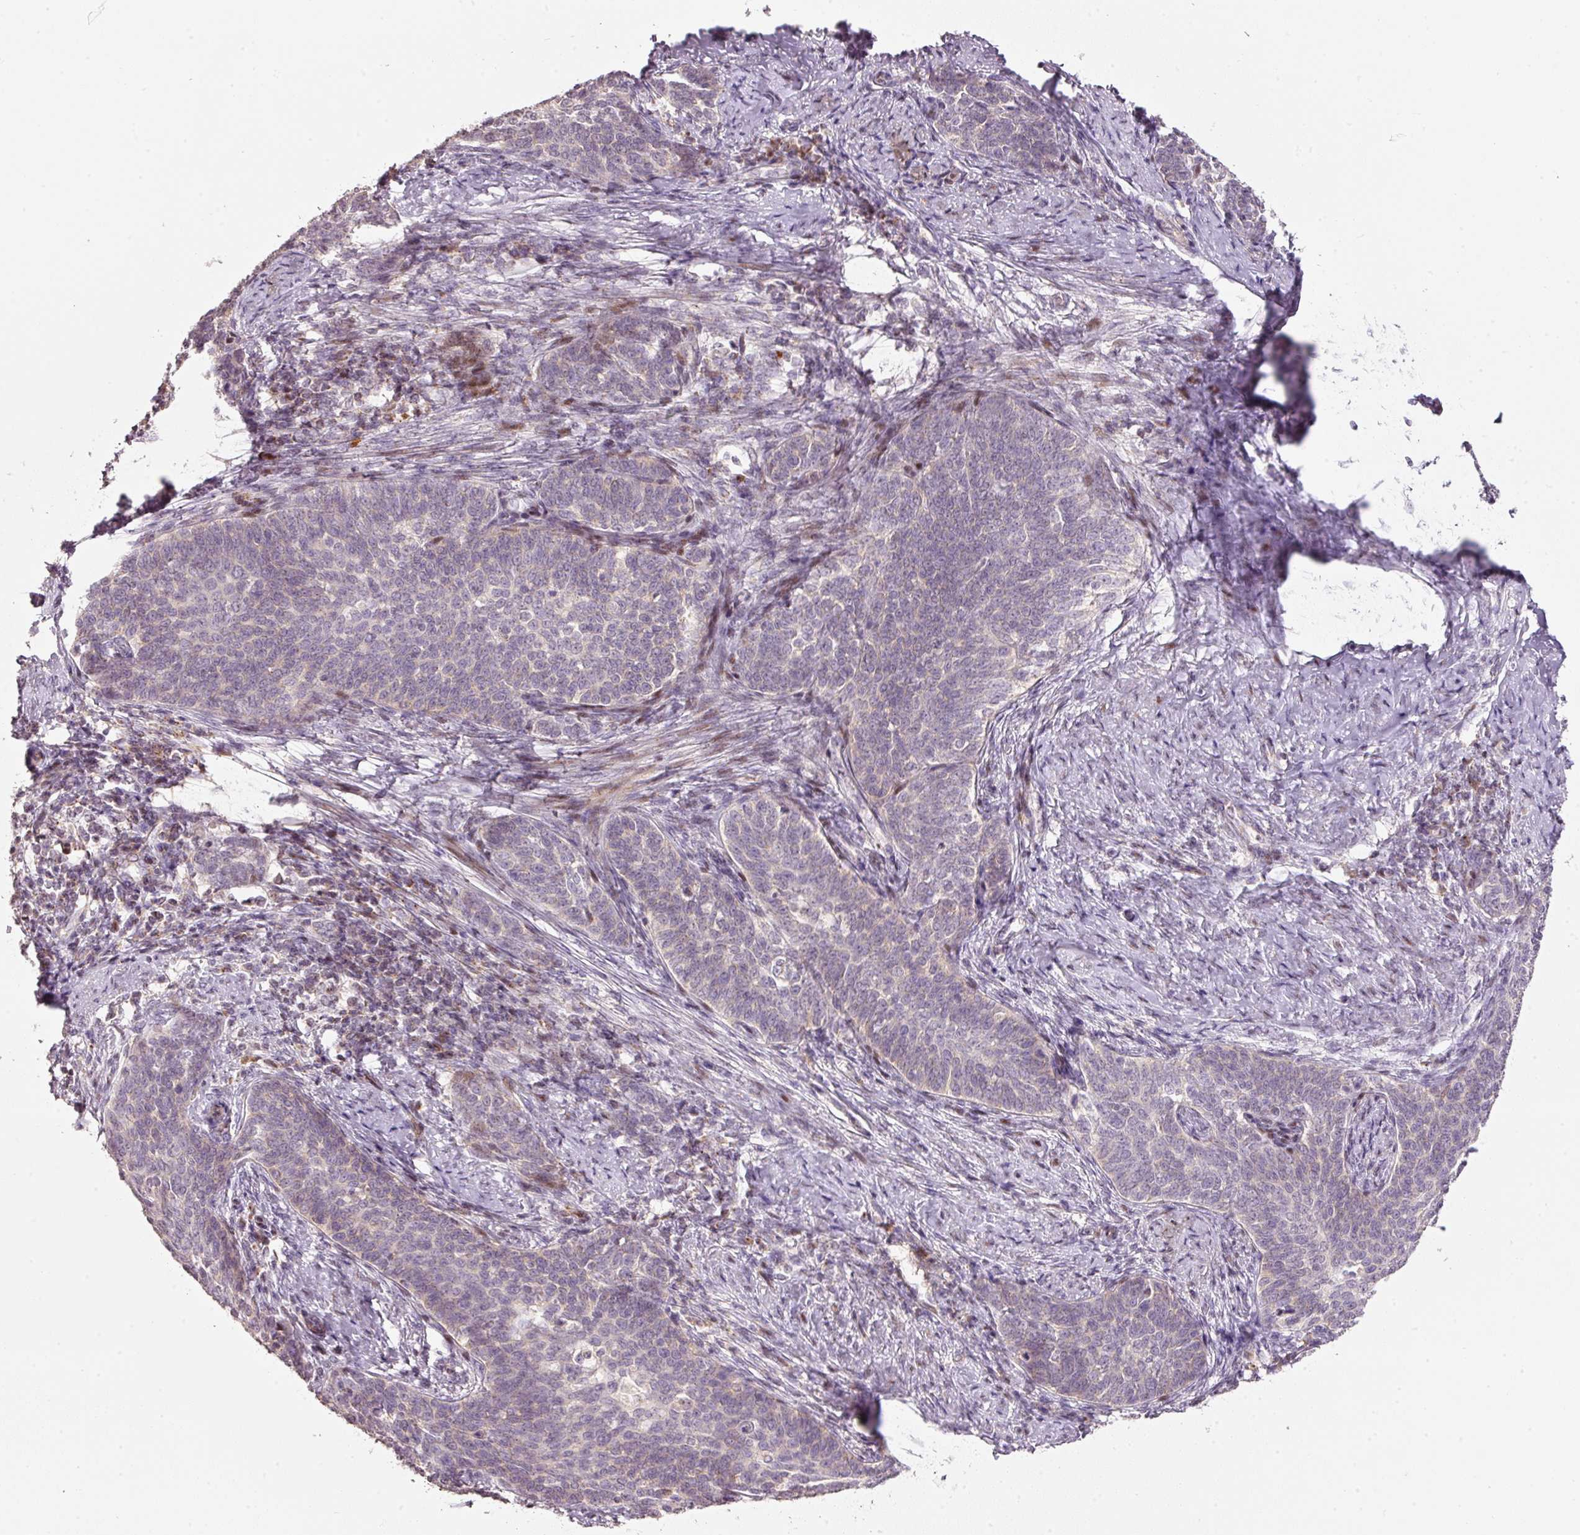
{"staining": {"intensity": "negative", "quantity": "none", "location": "none"}, "tissue": "cervical cancer", "cell_type": "Tumor cells", "image_type": "cancer", "snomed": [{"axis": "morphology", "description": "Squamous cell carcinoma, NOS"}, {"axis": "topography", "description": "Cervix"}], "caption": "An immunohistochemistry (IHC) image of cervical squamous cell carcinoma is shown. There is no staining in tumor cells of cervical squamous cell carcinoma.", "gene": "TOB2", "patient": {"sex": "female", "age": 39}}